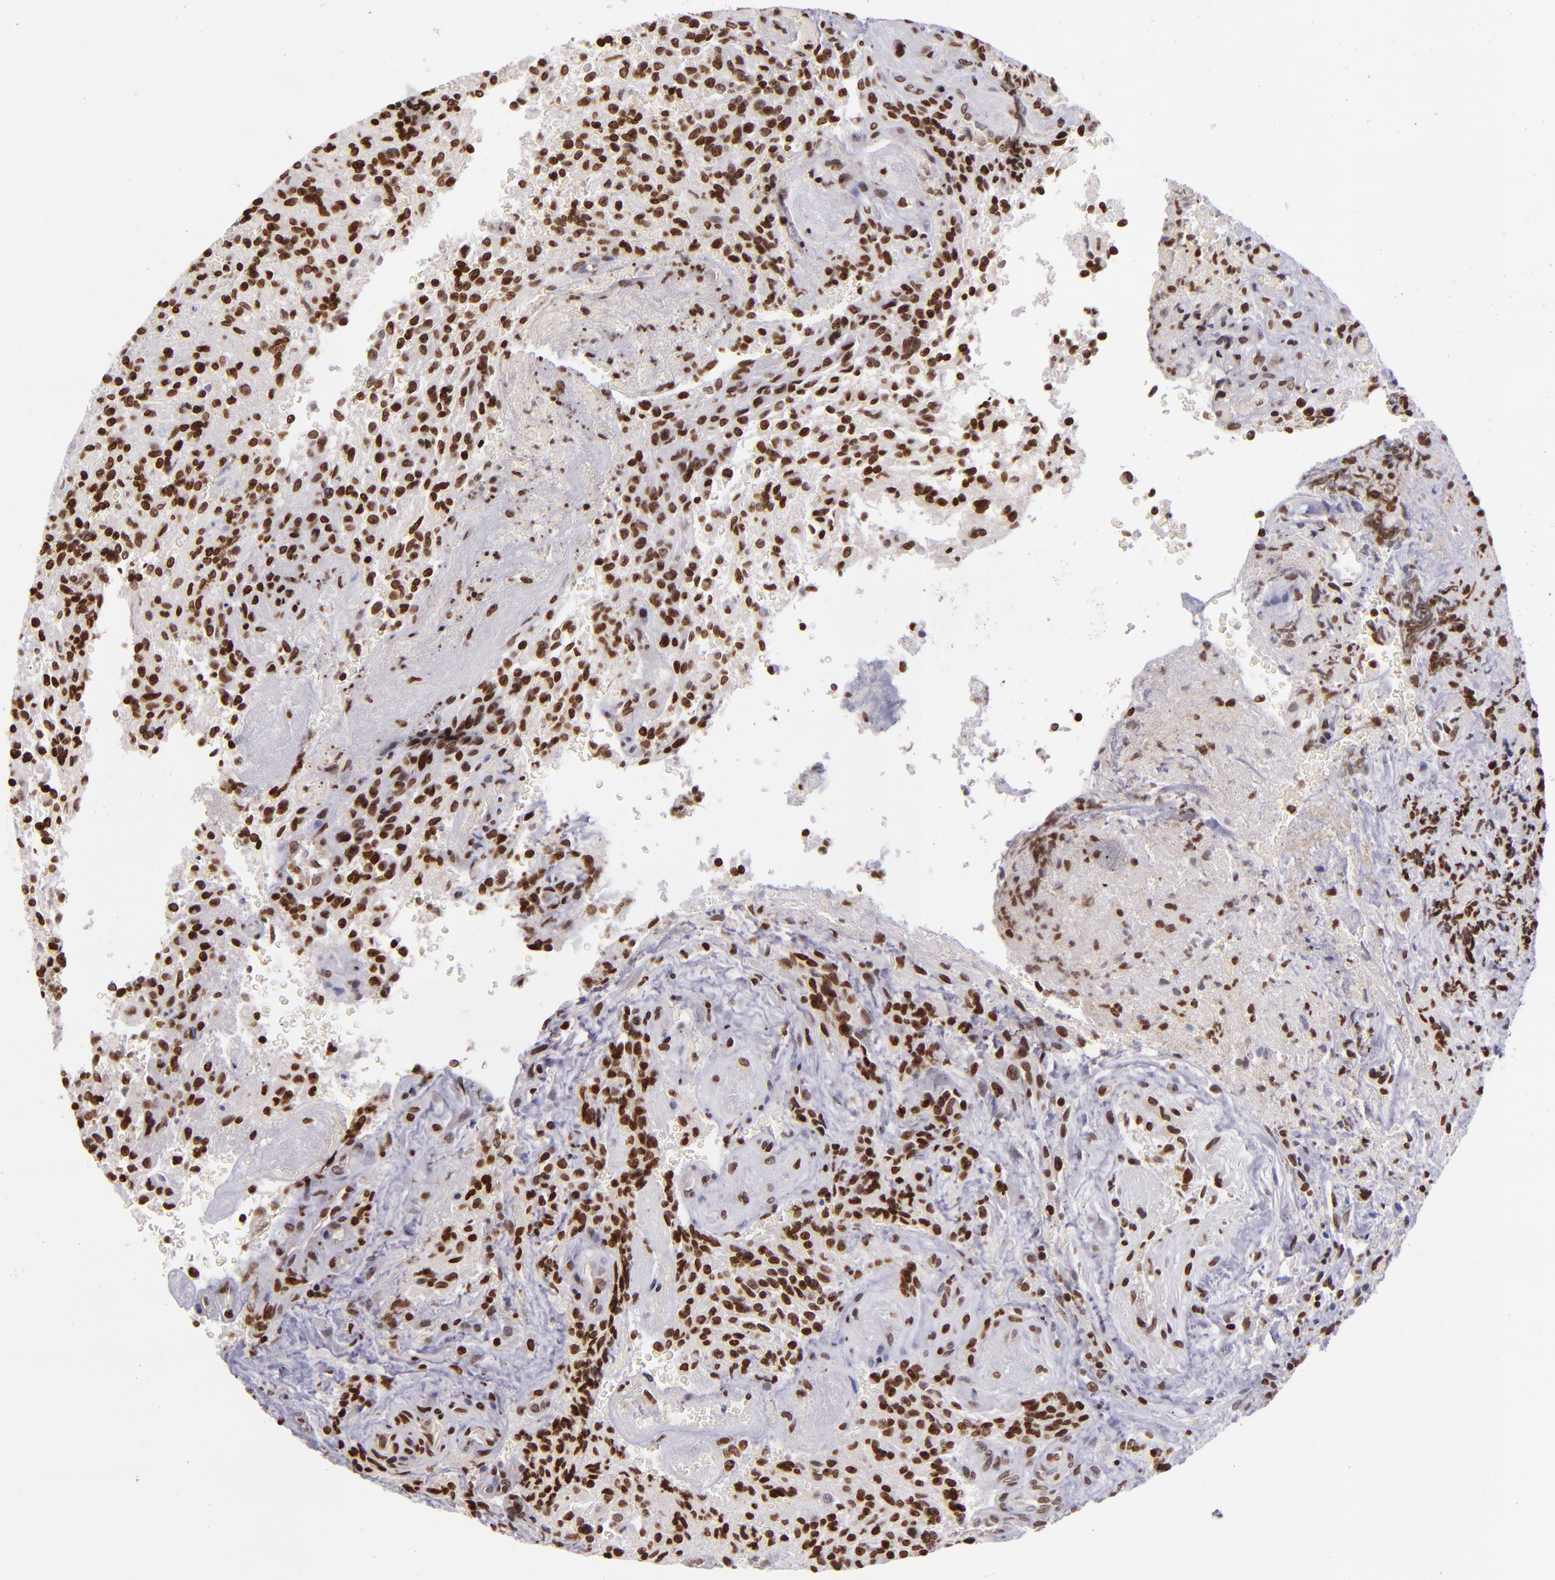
{"staining": {"intensity": "strong", "quantity": ">75%", "location": "nuclear"}, "tissue": "glioma", "cell_type": "Tumor cells", "image_type": "cancer", "snomed": [{"axis": "morphology", "description": "Normal tissue, NOS"}, {"axis": "morphology", "description": "Glioma, malignant, High grade"}, {"axis": "topography", "description": "Cerebral cortex"}], "caption": "Strong nuclear protein positivity is present in about >75% of tumor cells in malignant glioma (high-grade).", "gene": "CDKL5", "patient": {"sex": "male", "age": 56}}